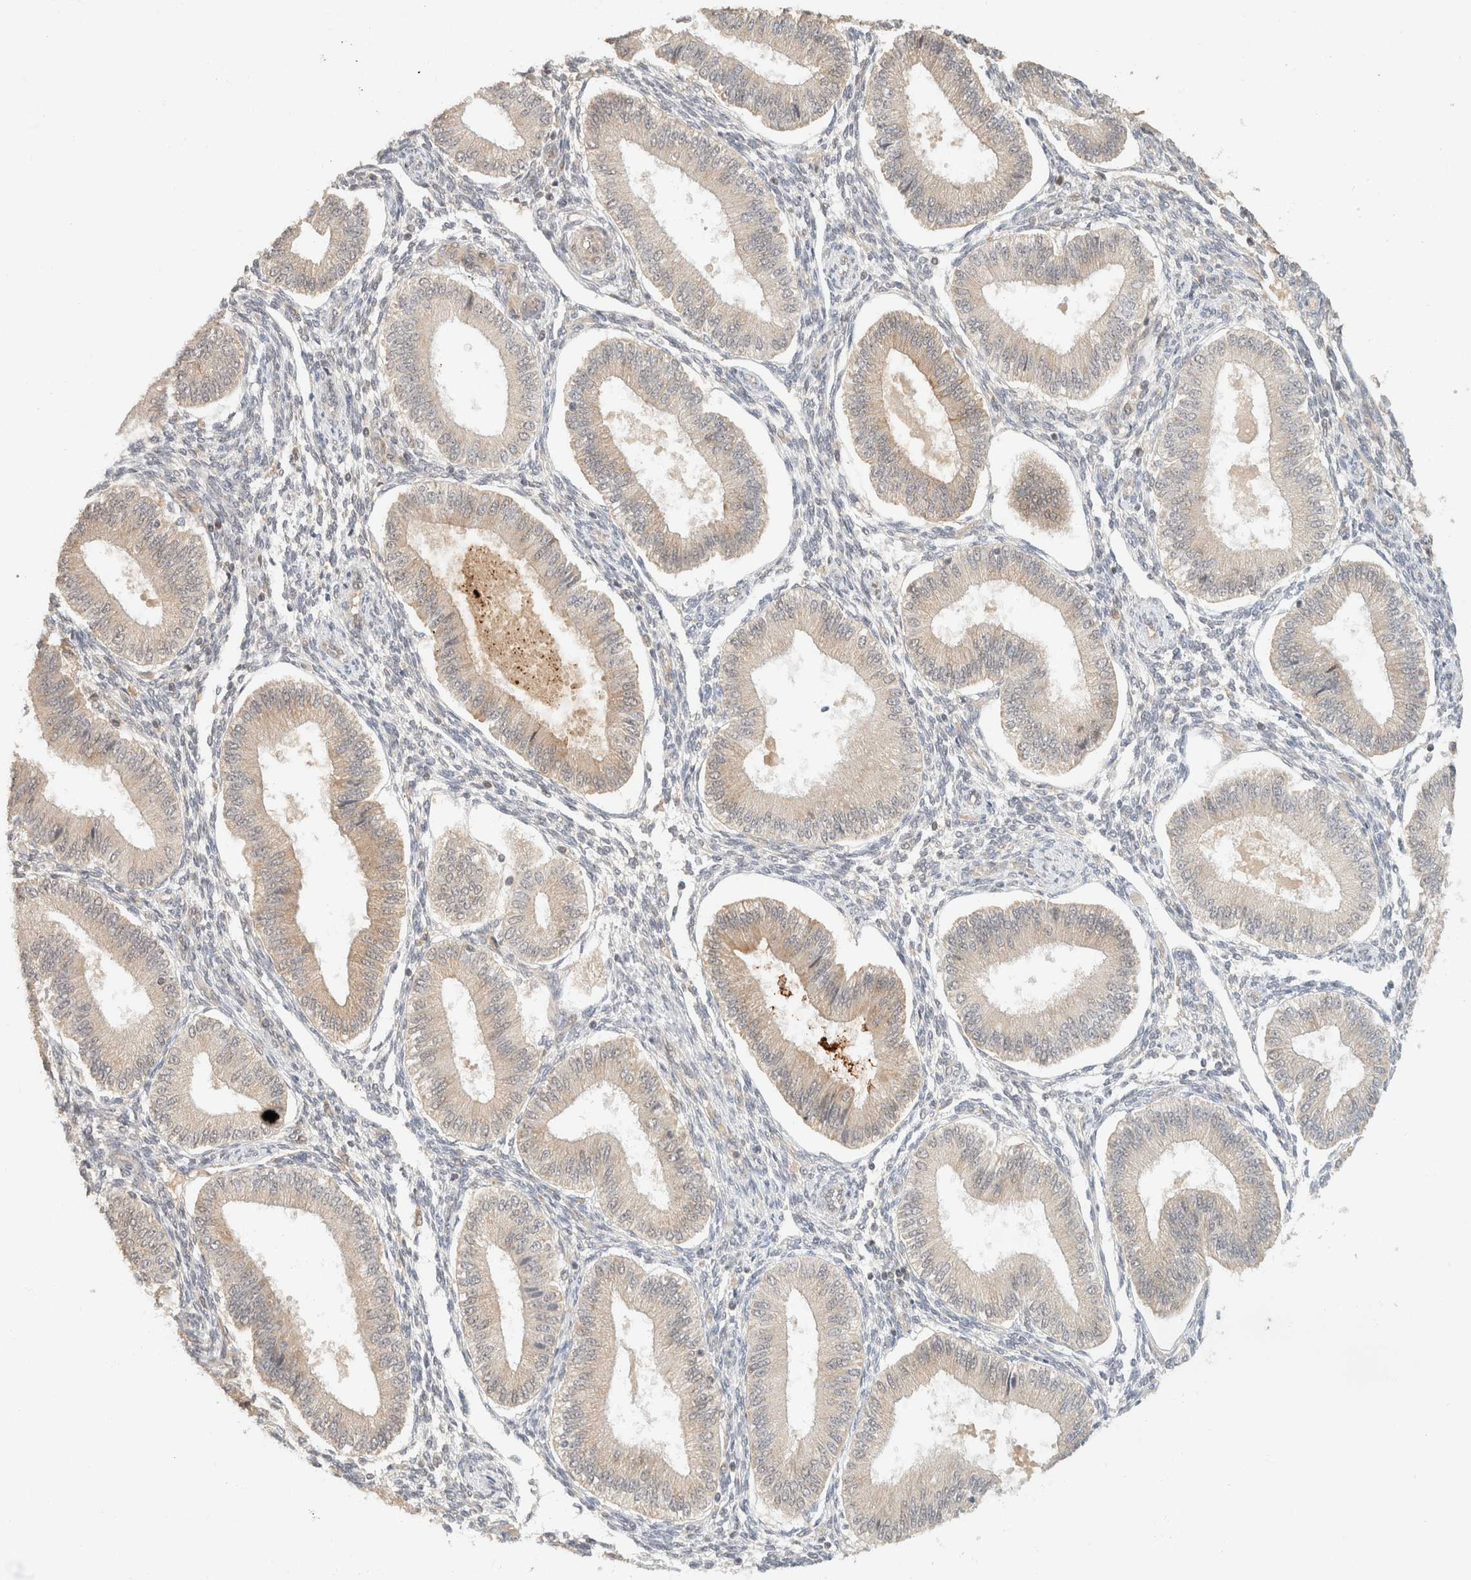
{"staining": {"intensity": "negative", "quantity": "none", "location": "none"}, "tissue": "endometrium", "cell_type": "Cells in endometrial stroma", "image_type": "normal", "snomed": [{"axis": "morphology", "description": "Normal tissue, NOS"}, {"axis": "topography", "description": "Endometrium"}], "caption": "Cells in endometrial stroma show no significant protein staining in benign endometrium. (DAB IHC, high magnification).", "gene": "TACC1", "patient": {"sex": "female", "age": 39}}